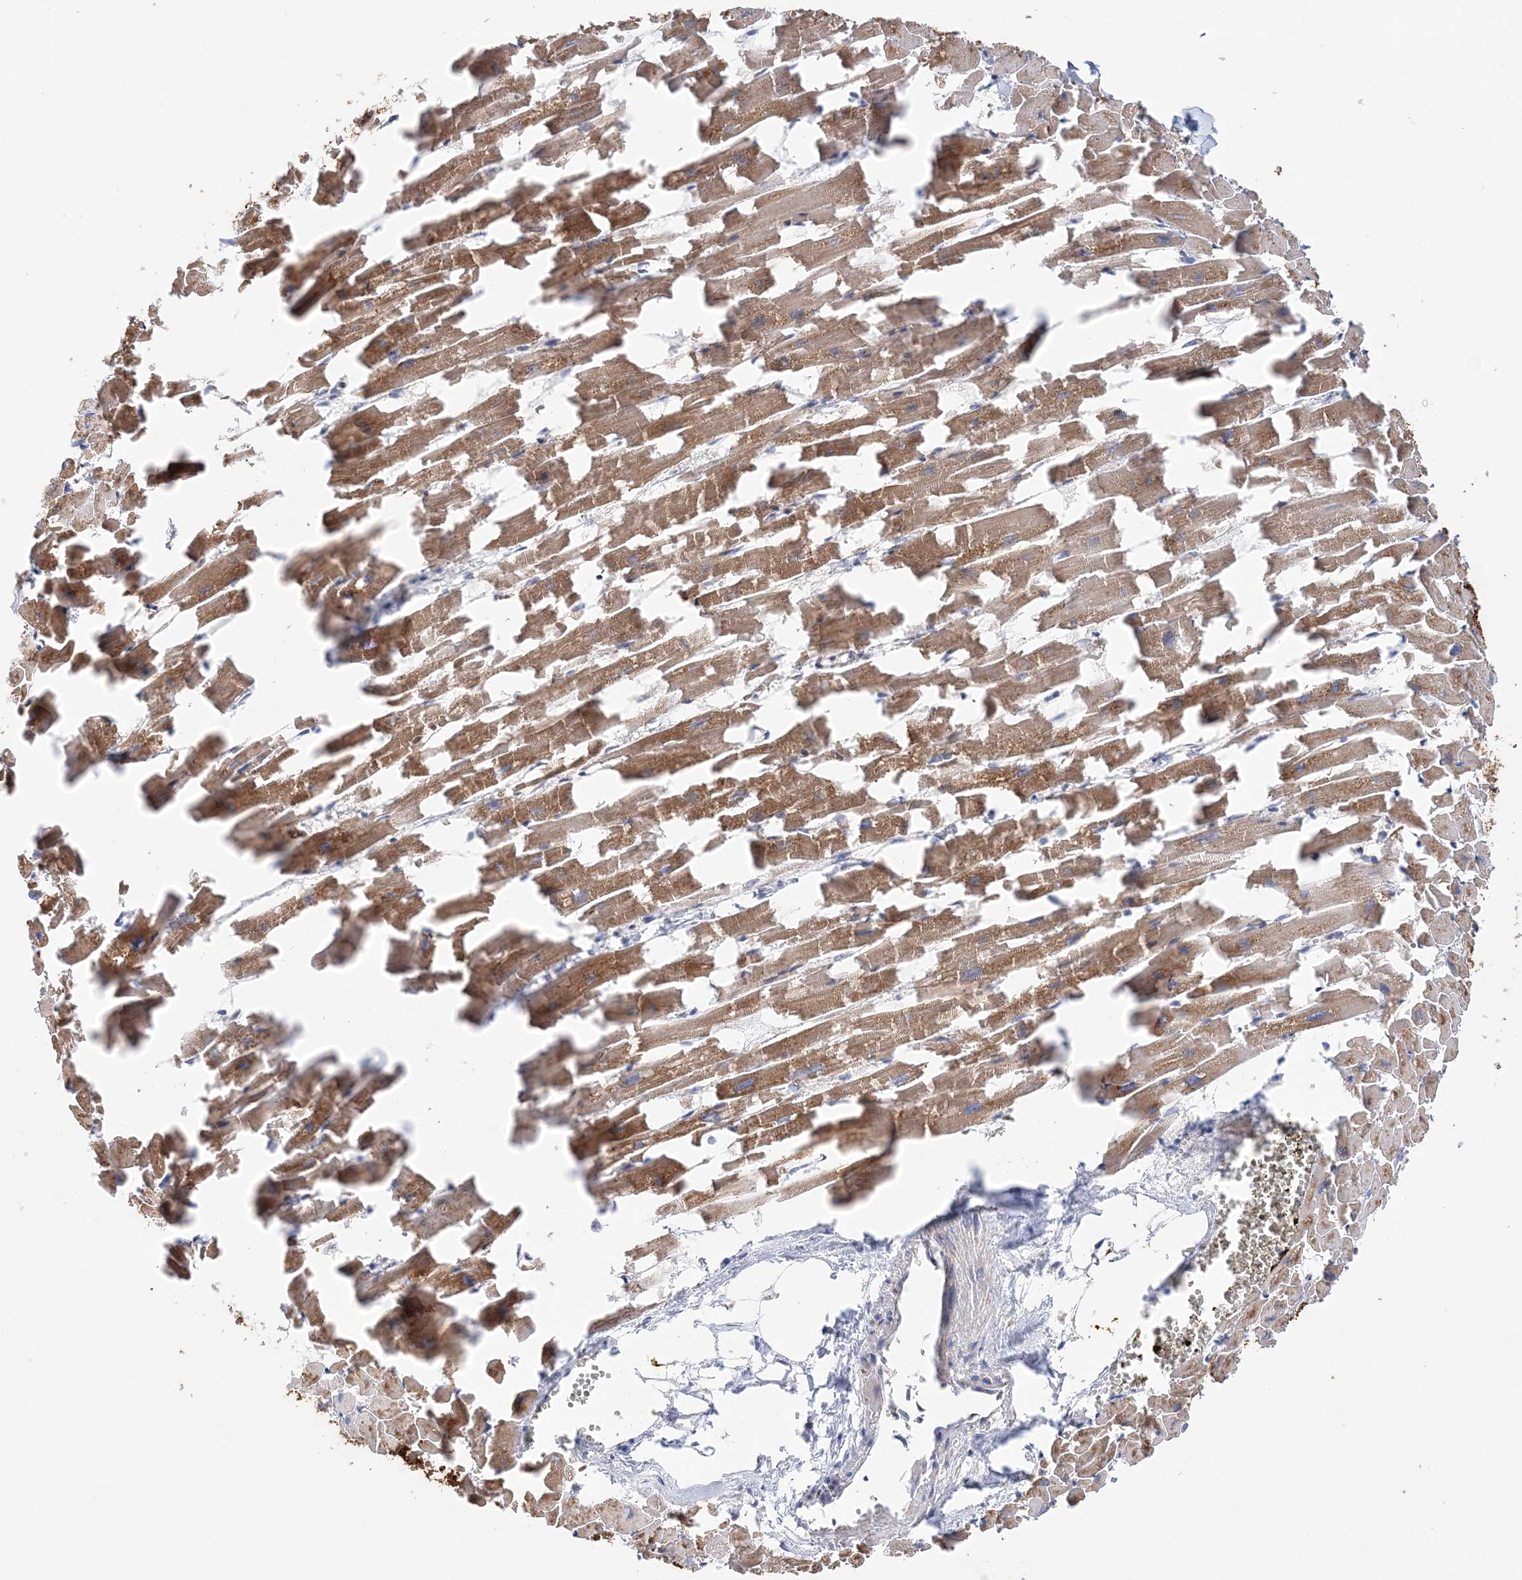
{"staining": {"intensity": "strong", "quantity": ">75%", "location": "cytoplasmic/membranous"}, "tissue": "heart muscle", "cell_type": "Cardiomyocytes", "image_type": "normal", "snomed": [{"axis": "morphology", "description": "Normal tissue, NOS"}, {"axis": "topography", "description": "Heart"}], "caption": "Strong cytoplasmic/membranous protein staining is present in approximately >75% of cardiomyocytes in heart muscle.", "gene": "TTC32", "patient": {"sex": "female", "age": 64}}